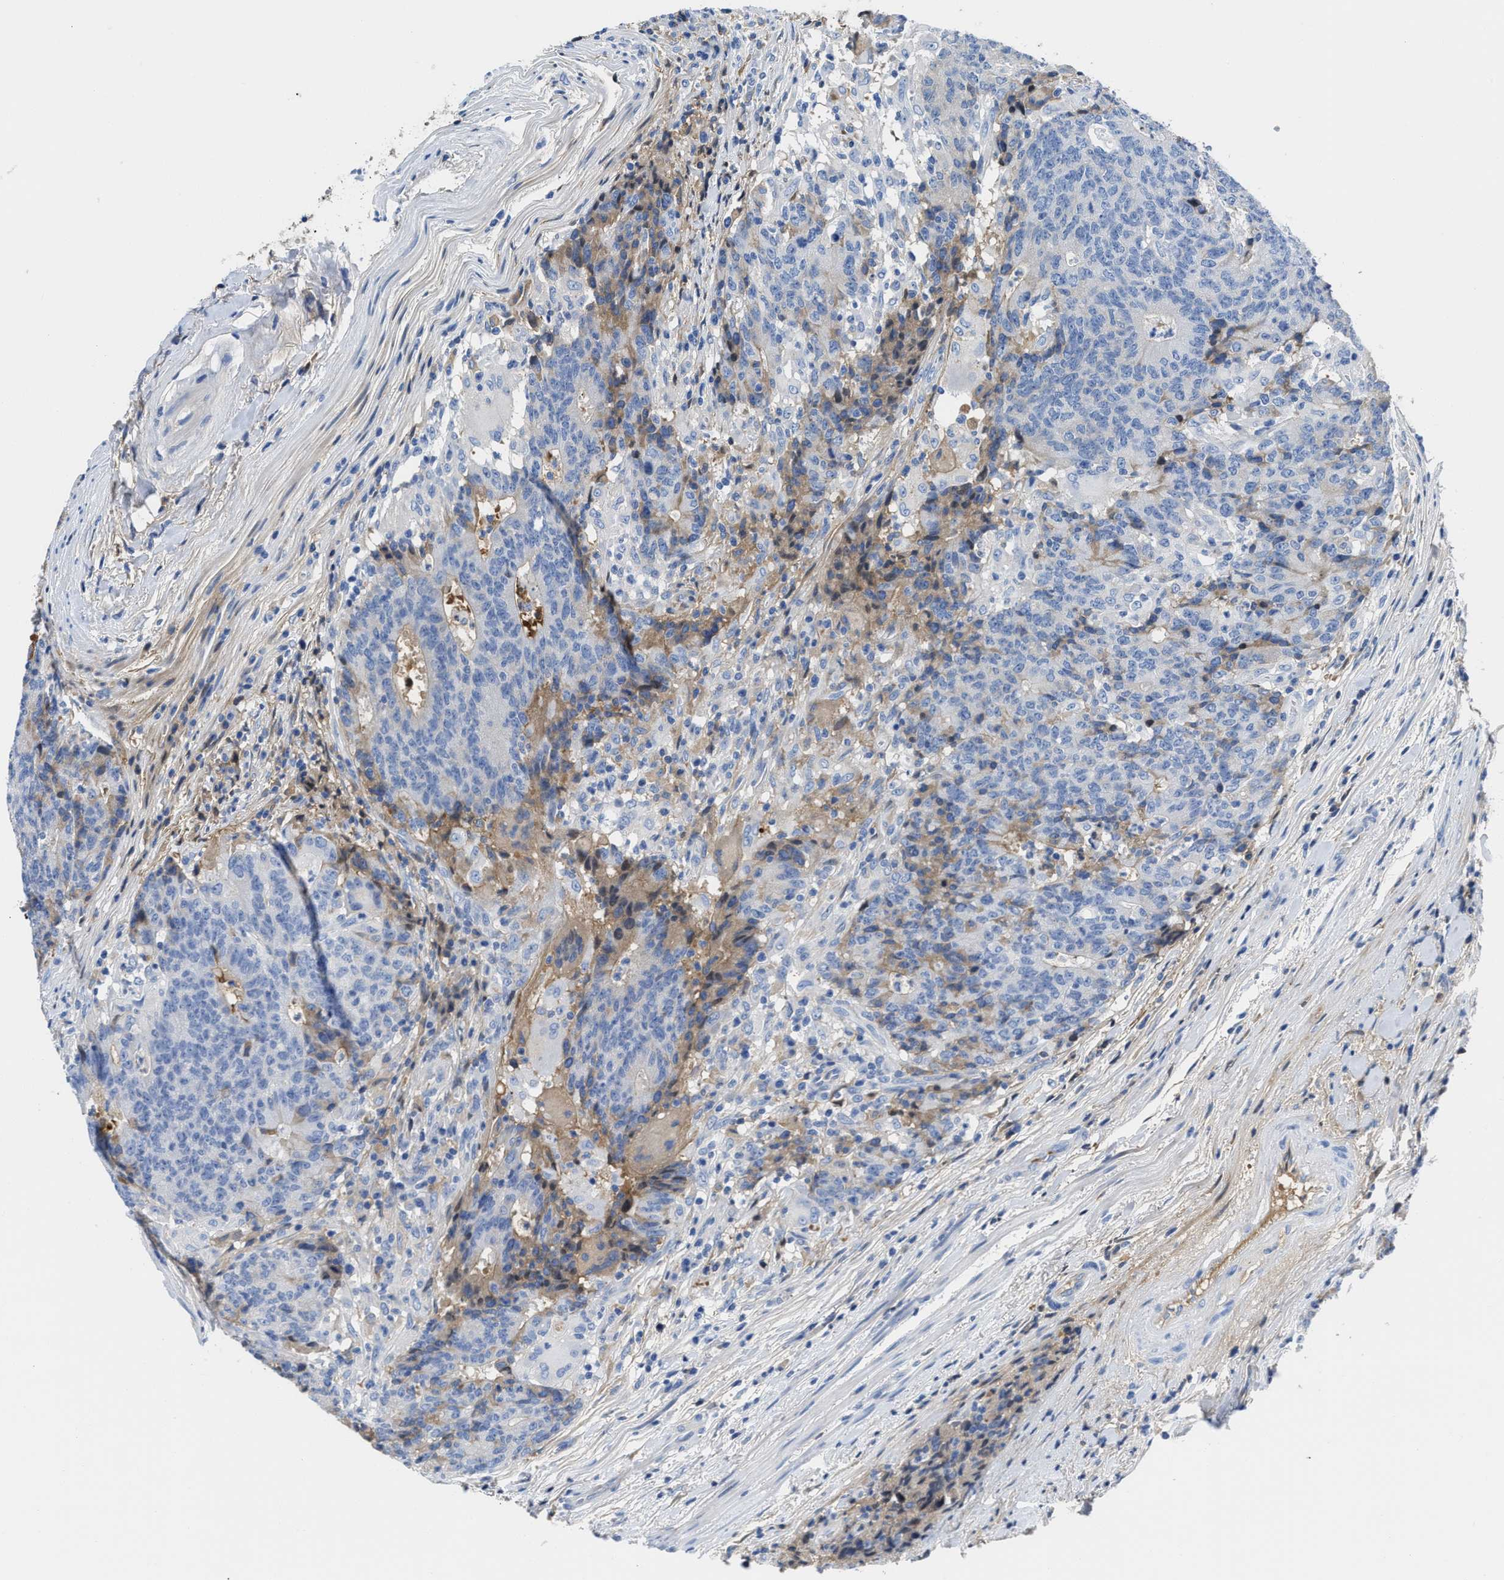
{"staining": {"intensity": "weak", "quantity": "<25%", "location": "cytoplasmic/membranous"}, "tissue": "colorectal cancer", "cell_type": "Tumor cells", "image_type": "cancer", "snomed": [{"axis": "morphology", "description": "Normal tissue, NOS"}, {"axis": "morphology", "description": "Adenocarcinoma, NOS"}, {"axis": "topography", "description": "Colon"}], "caption": "A histopathology image of adenocarcinoma (colorectal) stained for a protein displays no brown staining in tumor cells.", "gene": "GC", "patient": {"sex": "female", "age": 75}}